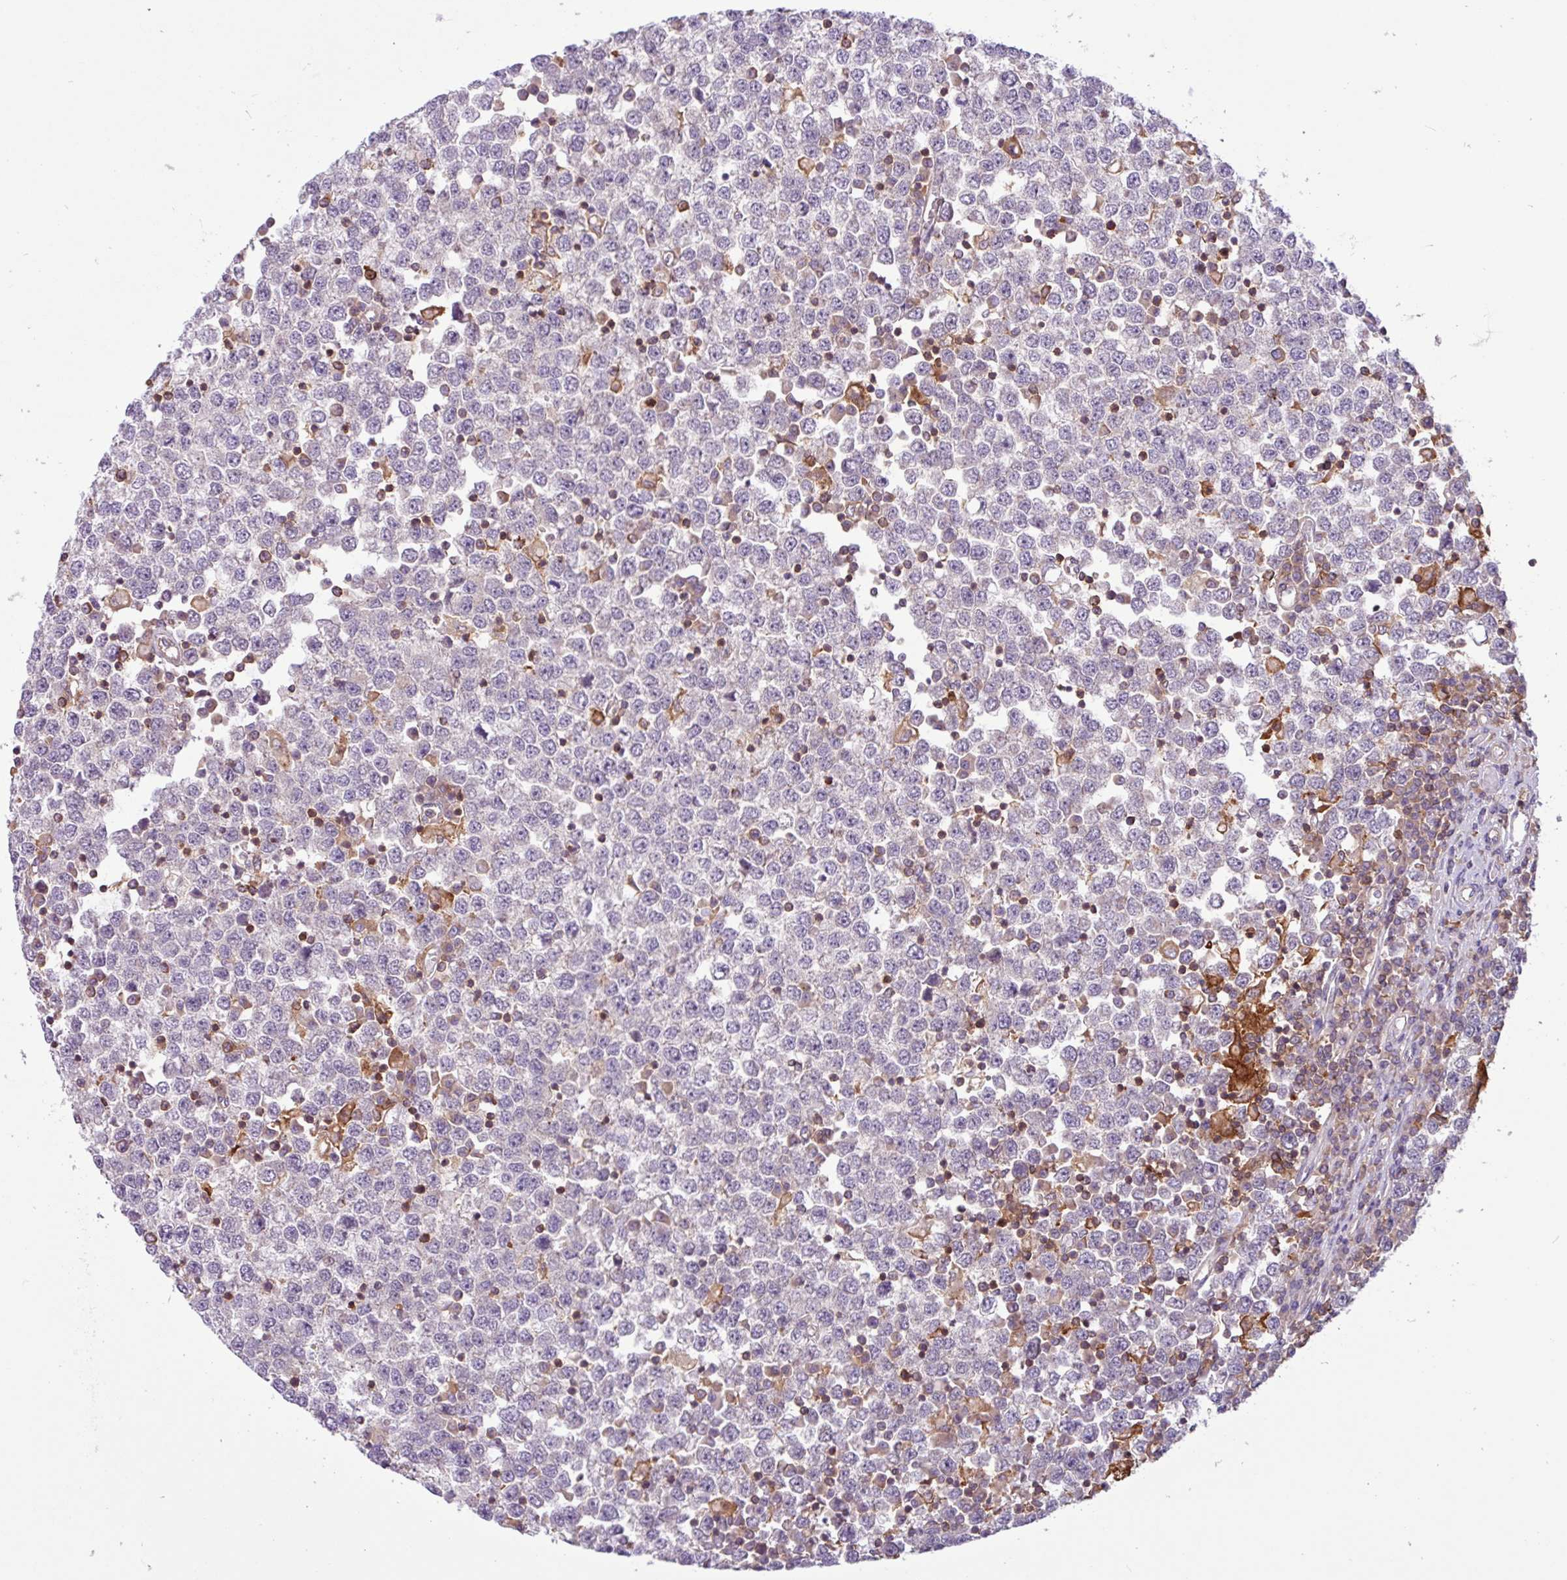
{"staining": {"intensity": "negative", "quantity": "none", "location": "none"}, "tissue": "testis cancer", "cell_type": "Tumor cells", "image_type": "cancer", "snomed": [{"axis": "morphology", "description": "Seminoma, NOS"}, {"axis": "topography", "description": "Testis"}], "caption": "This image is of testis cancer (seminoma) stained with immunohistochemistry to label a protein in brown with the nuclei are counter-stained blue. There is no staining in tumor cells. (DAB (3,3'-diaminobenzidine) immunohistochemistry (IHC) visualized using brightfield microscopy, high magnification).", "gene": "ACTR3", "patient": {"sex": "male", "age": 65}}